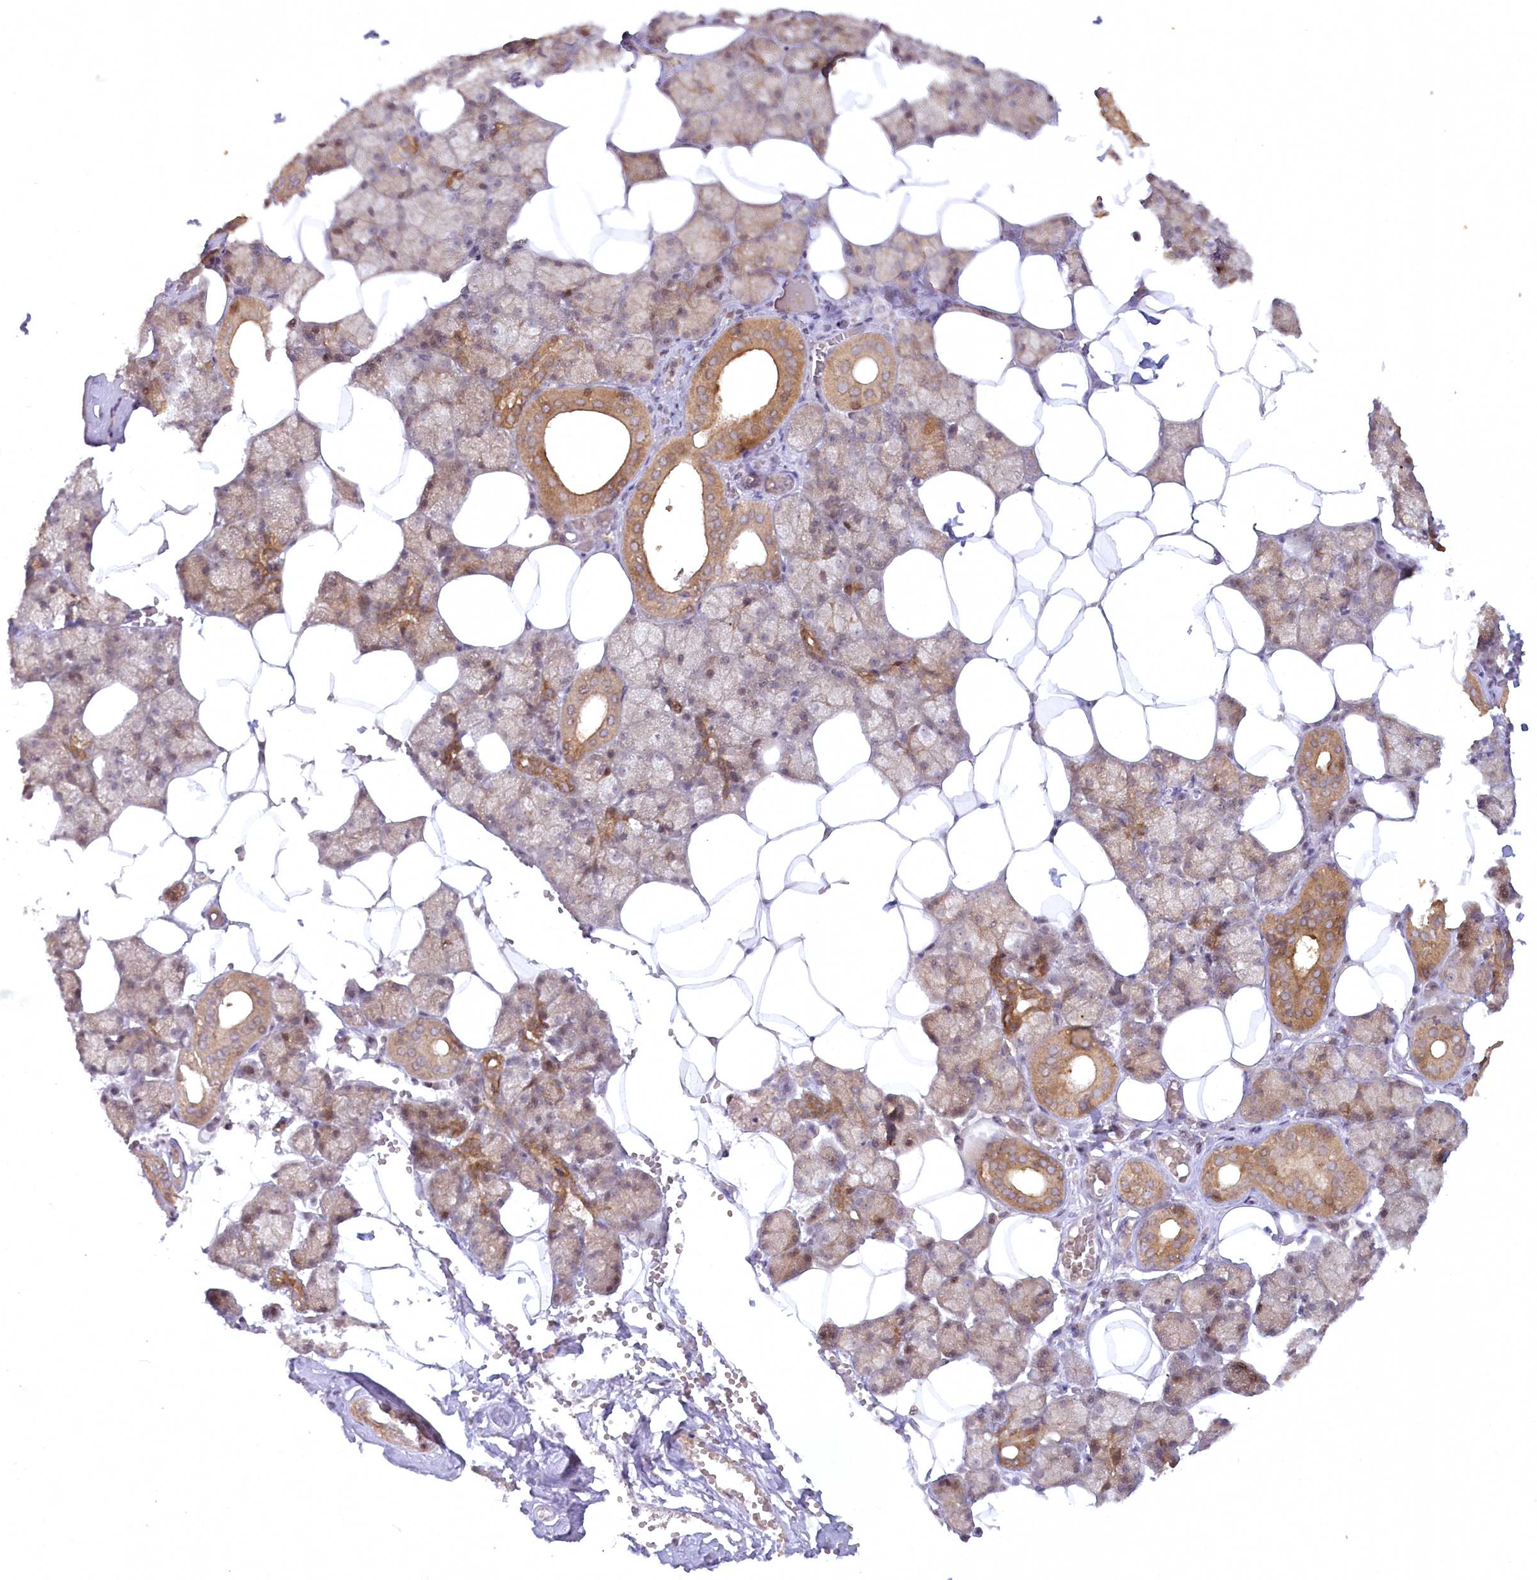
{"staining": {"intensity": "moderate", "quantity": "25%-75%", "location": "cytoplasmic/membranous"}, "tissue": "salivary gland", "cell_type": "Glandular cells", "image_type": "normal", "snomed": [{"axis": "morphology", "description": "Normal tissue, NOS"}, {"axis": "topography", "description": "Salivary gland"}], "caption": "A brown stain shows moderate cytoplasmic/membranous positivity of a protein in glandular cells of normal salivary gland. (IHC, brightfield microscopy, high magnification).", "gene": "SH2D3A", "patient": {"sex": "male", "age": 62}}